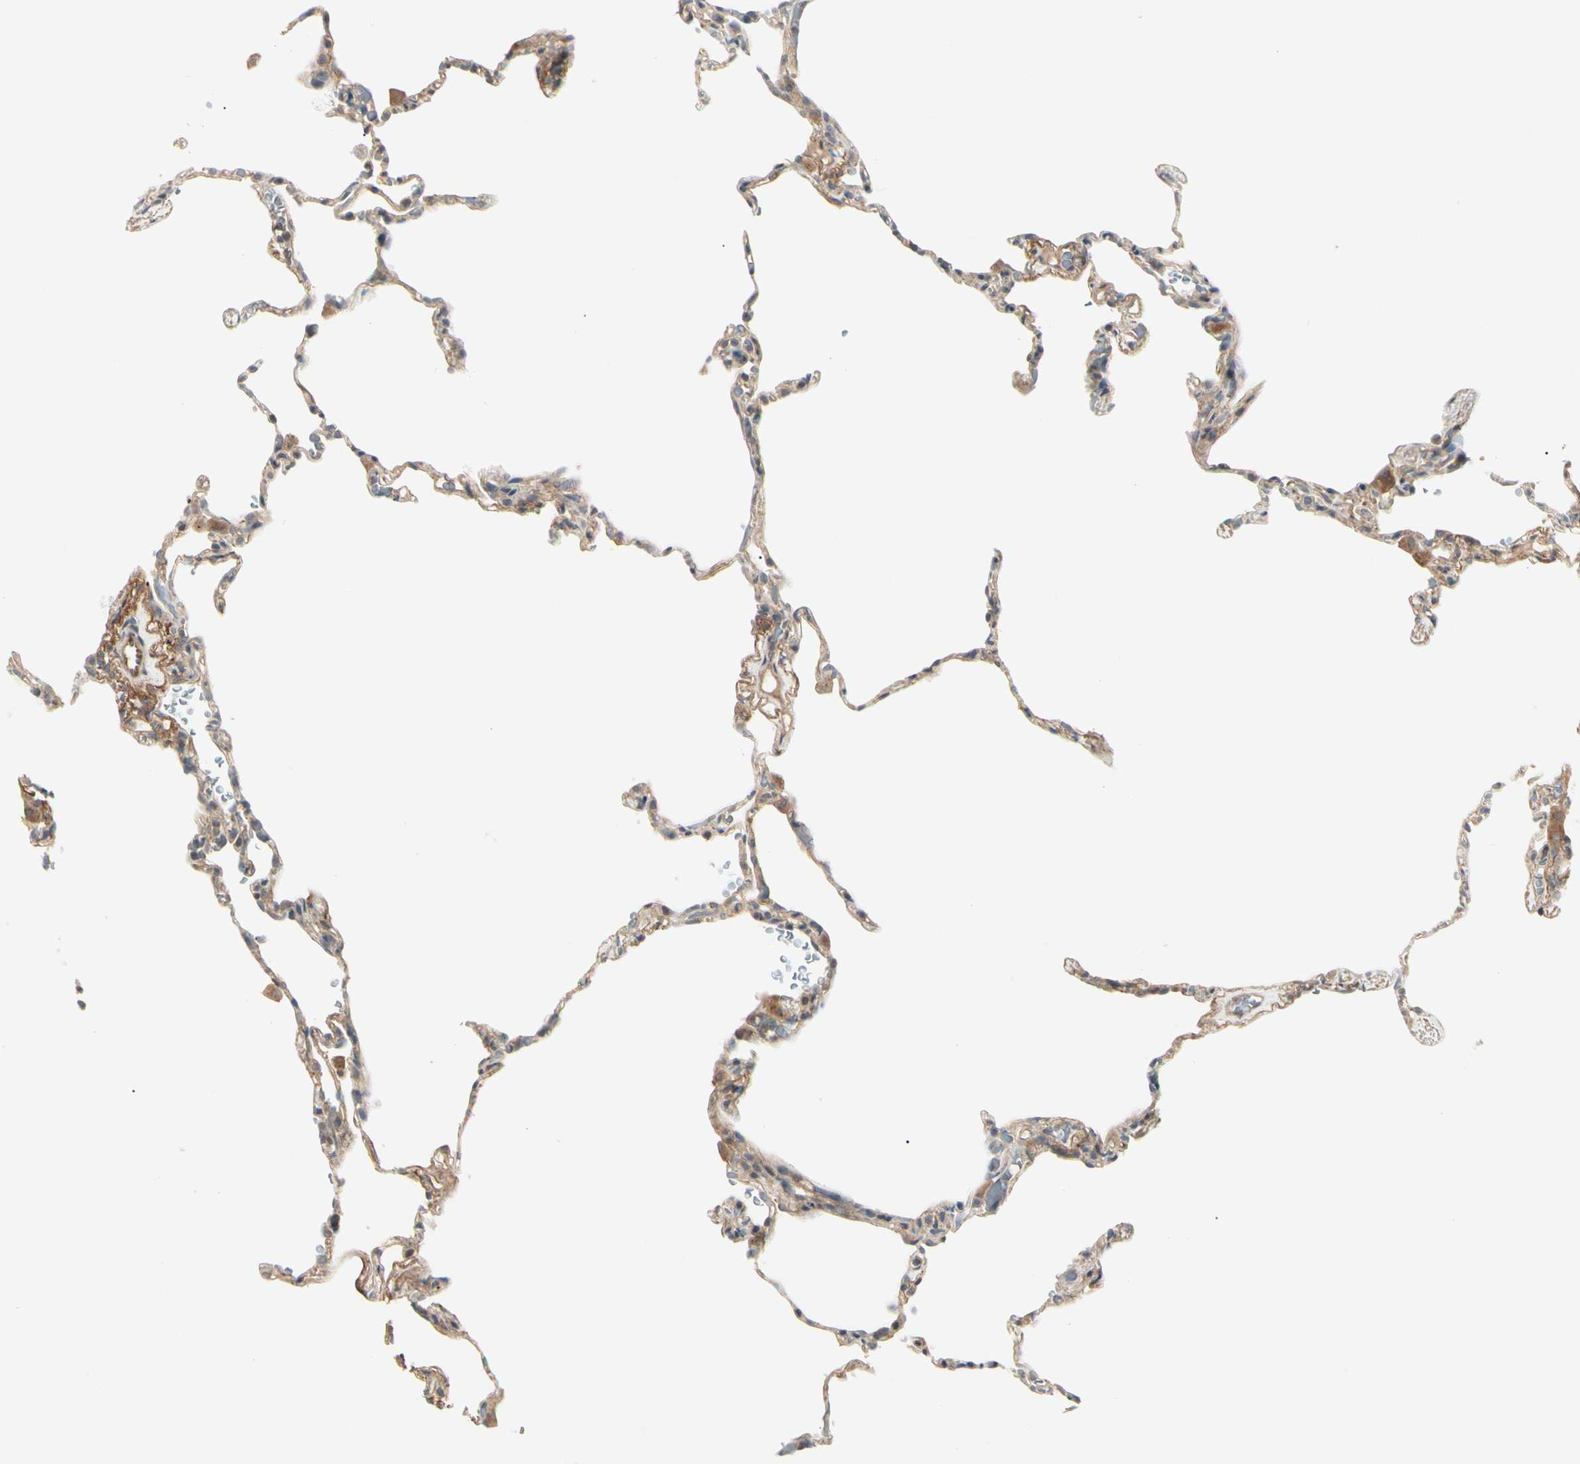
{"staining": {"intensity": "moderate", "quantity": ">75%", "location": "cytoplasmic/membranous"}, "tissue": "lung", "cell_type": "Alveolar cells", "image_type": "normal", "snomed": [{"axis": "morphology", "description": "Normal tissue, NOS"}, {"axis": "topography", "description": "Lung"}], "caption": "DAB immunohistochemical staining of normal human lung shows moderate cytoplasmic/membranous protein expression in about >75% of alveolar cells. The staining is performed using DAB (3,3'-diaminobenzidine) brown chromogen to label protein expression. The nuclei are counter-stained blue using hematoxylin.", "gene": "F2R", "patient": {"sex": "male", "age": 59}}